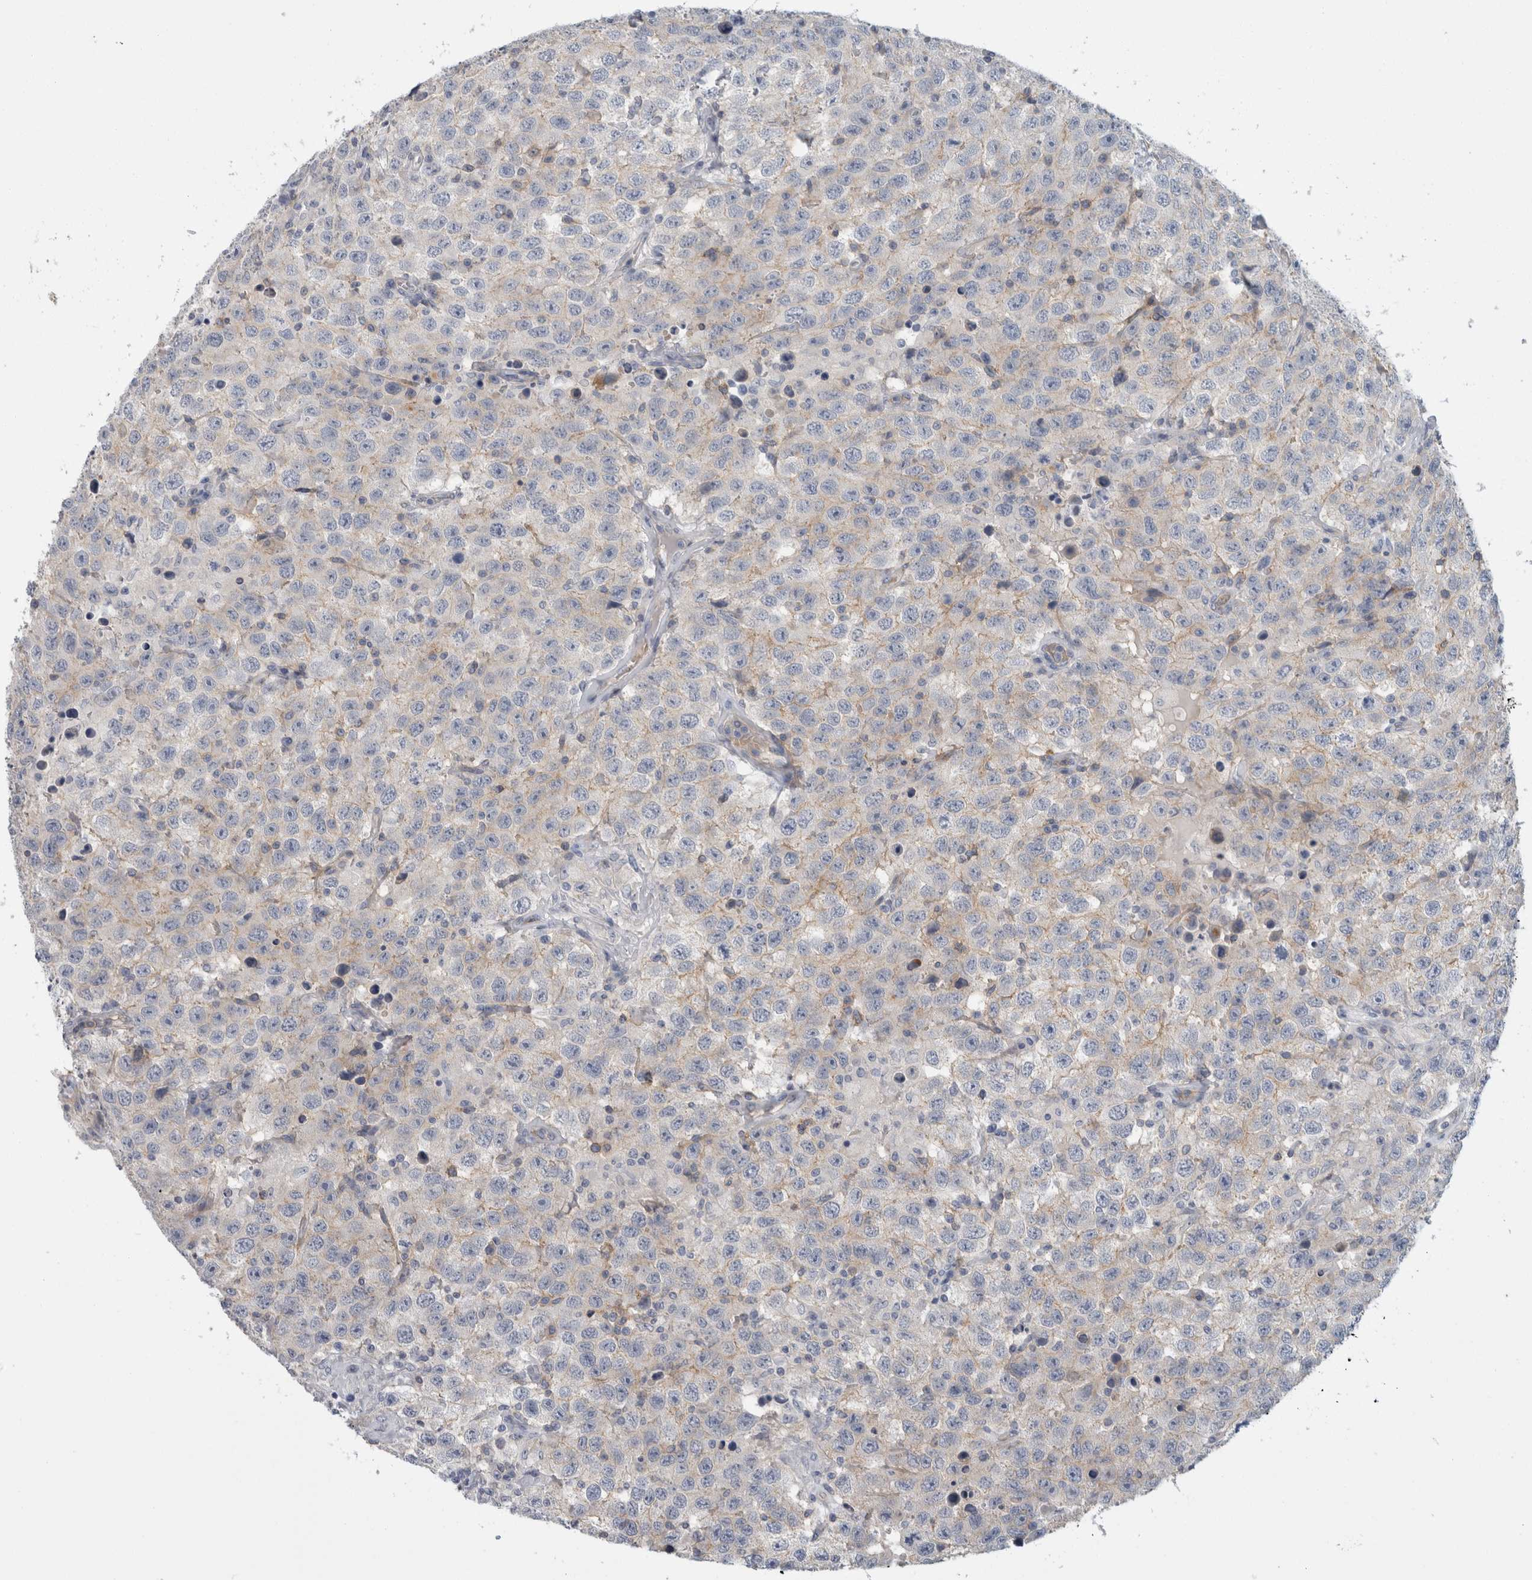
{"staining": {"intensity": "weak", "quantity": "<25%", "location": "cytoplasmic/membranous"}, "tissue": "testis cancer", "cell_type": "Tumor cells", "image_type": "cancer", "snomed": [{"axis": "morphology", "description": "Seminoma, NOS"}, {"axis": "topography", "description": "Testis"}], "caption": "Immunohistochemical staining of testis cancer (seminoma) shows no significant expression in tumor cells.", "gene": "CD55", "patient": {"sex": "male", "age": 41}}